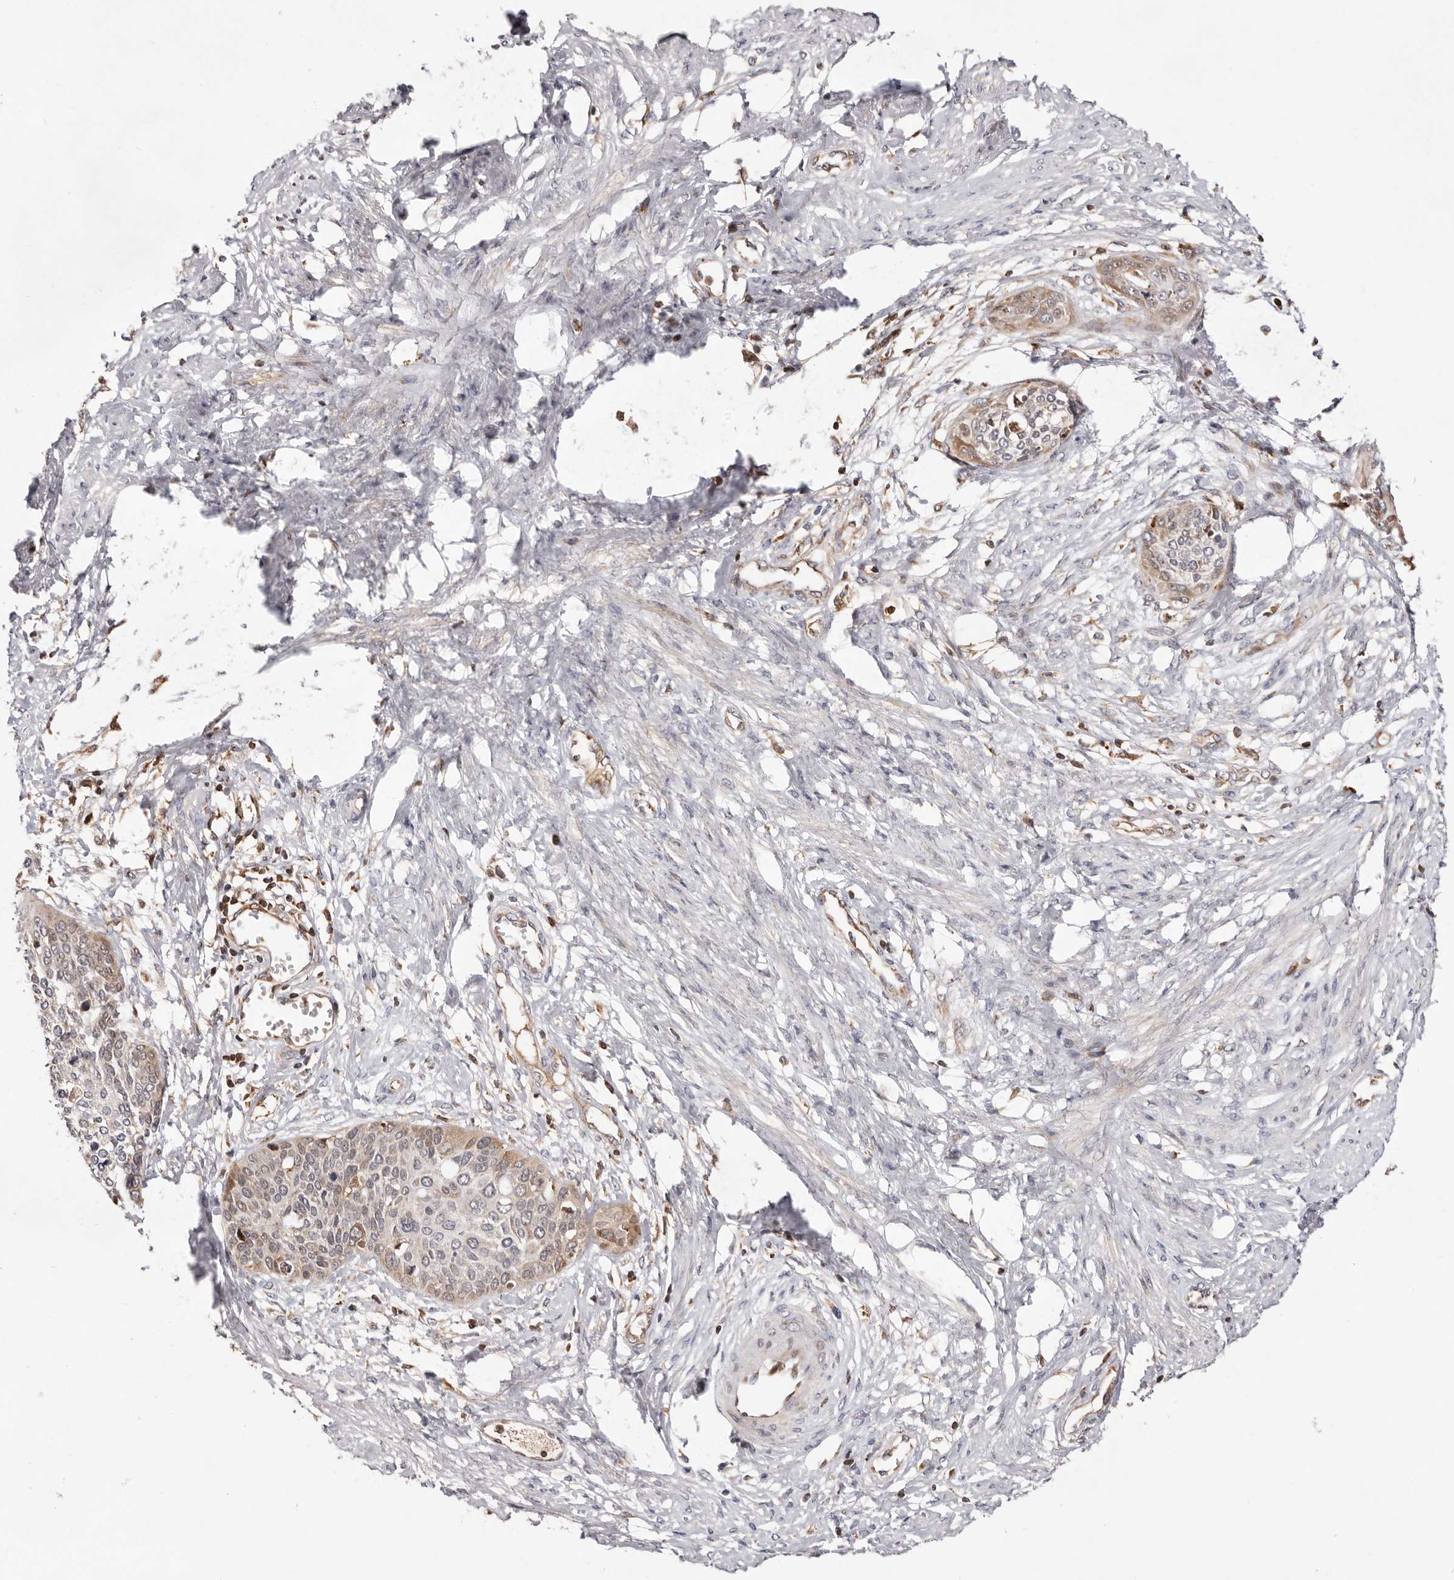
{"staining": {"intensity": "weak", "quantity": "<25%", "location": "cytoplasmic/membranous"}, "tissue": "cervical cancer", "cell_type": "Tumor cells", "image_type": "cancer", "snomed": [{"axis": "morphology", "description": "Squamous cell carcinoma, NOS"}, {"axis": "topography", "description": "Cervix"}], "caption": "IHC of squamous cell carcinoma (cervical) displays no expression in tumor cells.", "gene": "RNF213", "patient": {"sex": "female", "age": 37}}